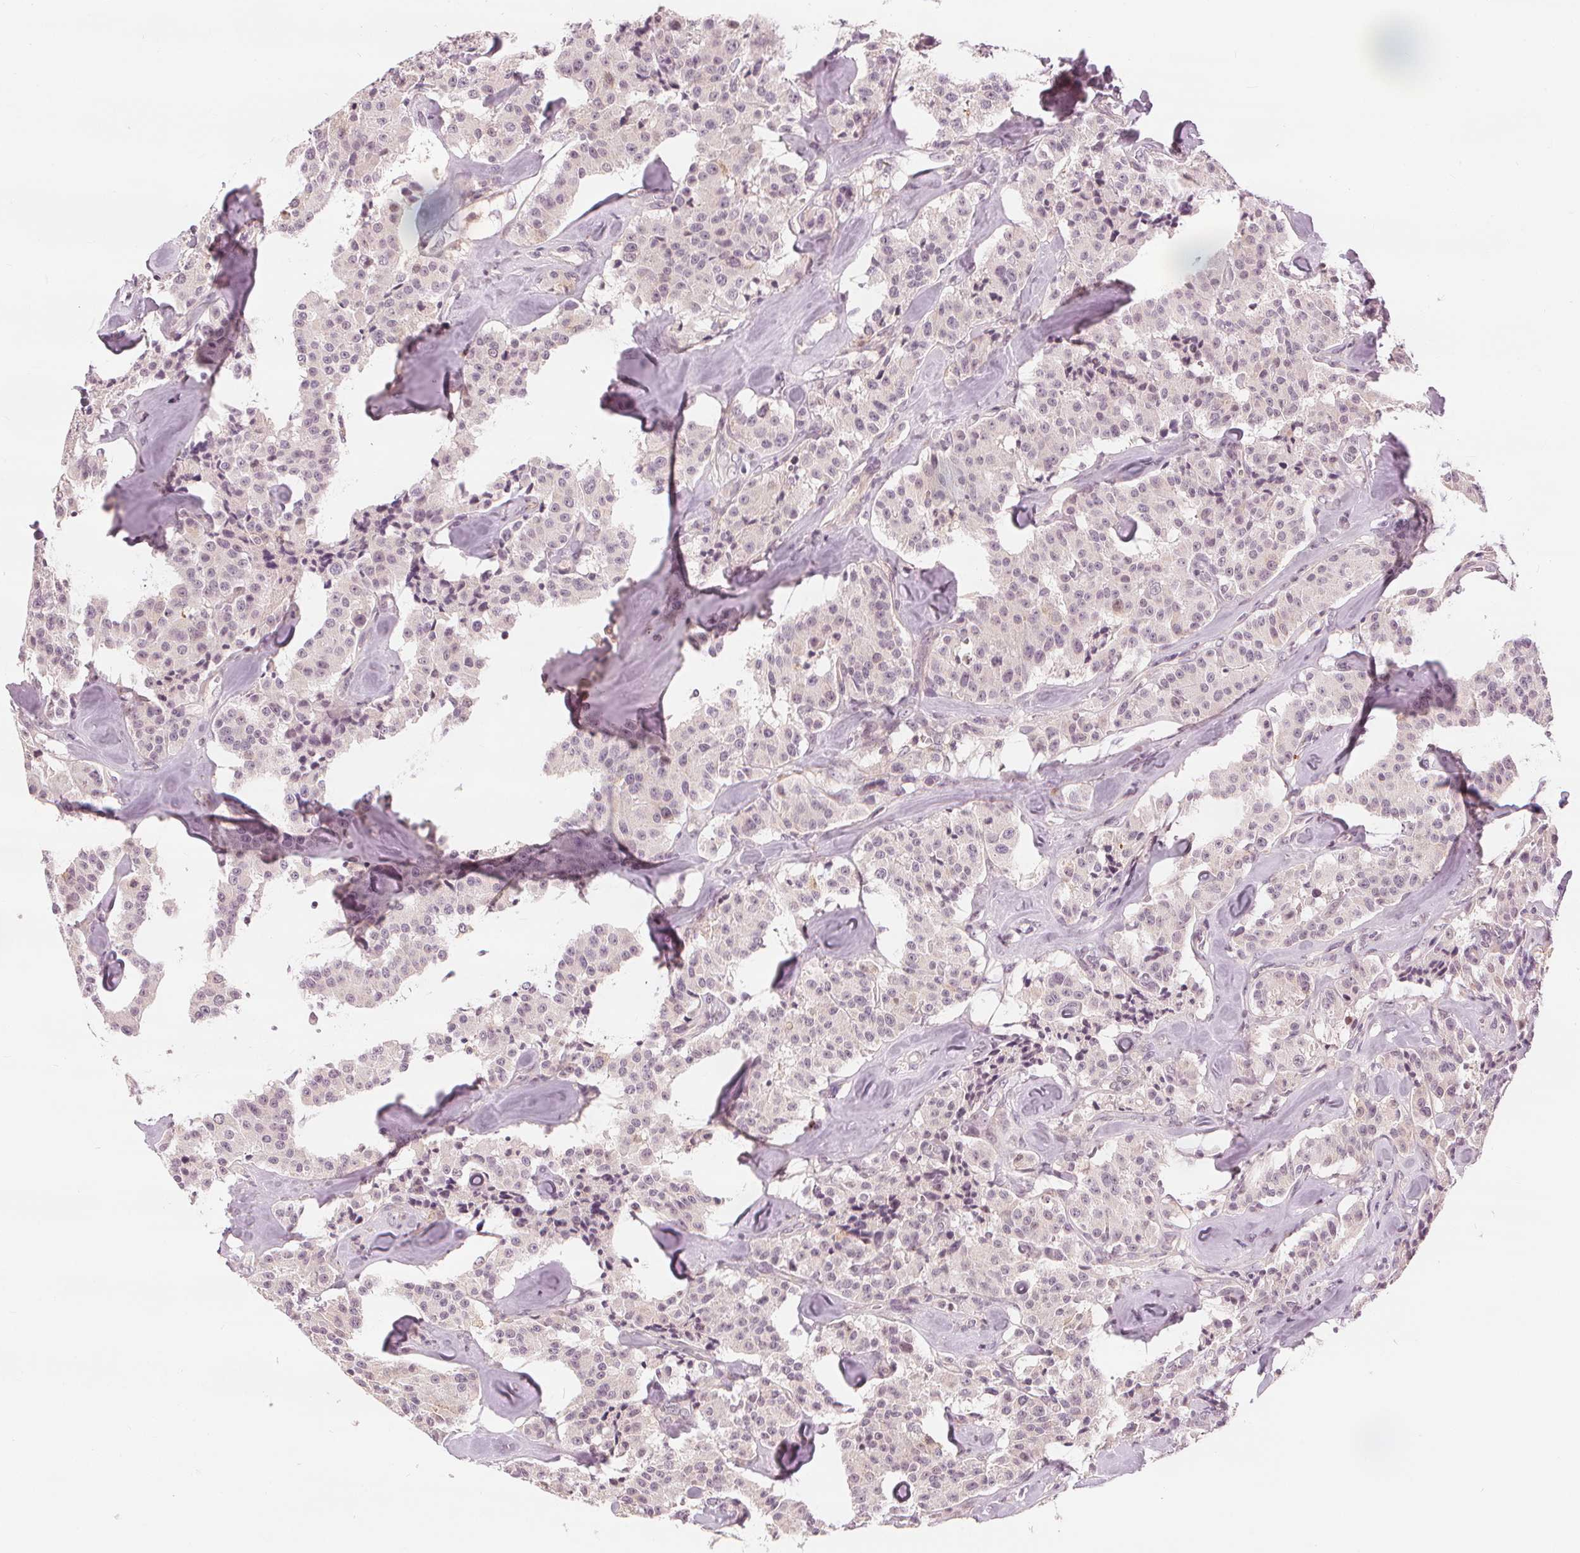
{"staining": {"intensity": "negative", "quantity": "none", "location": "none"}, "tissue": "carcinoid", "cell_type": "Tumor cells", "image_type": "cancer", "snomed": [{"axis": "morphology", "description": "Carcinoid, malignant, NOS"}, {"axis": "topography", "description": "Pancreas"}], "caption": "IHC image of carcinoid stained for a protein (brown), which reveals no expression in tumor cells.", "gene": "SLC34A1", "patient": {"sex": "male", "age": 41}}